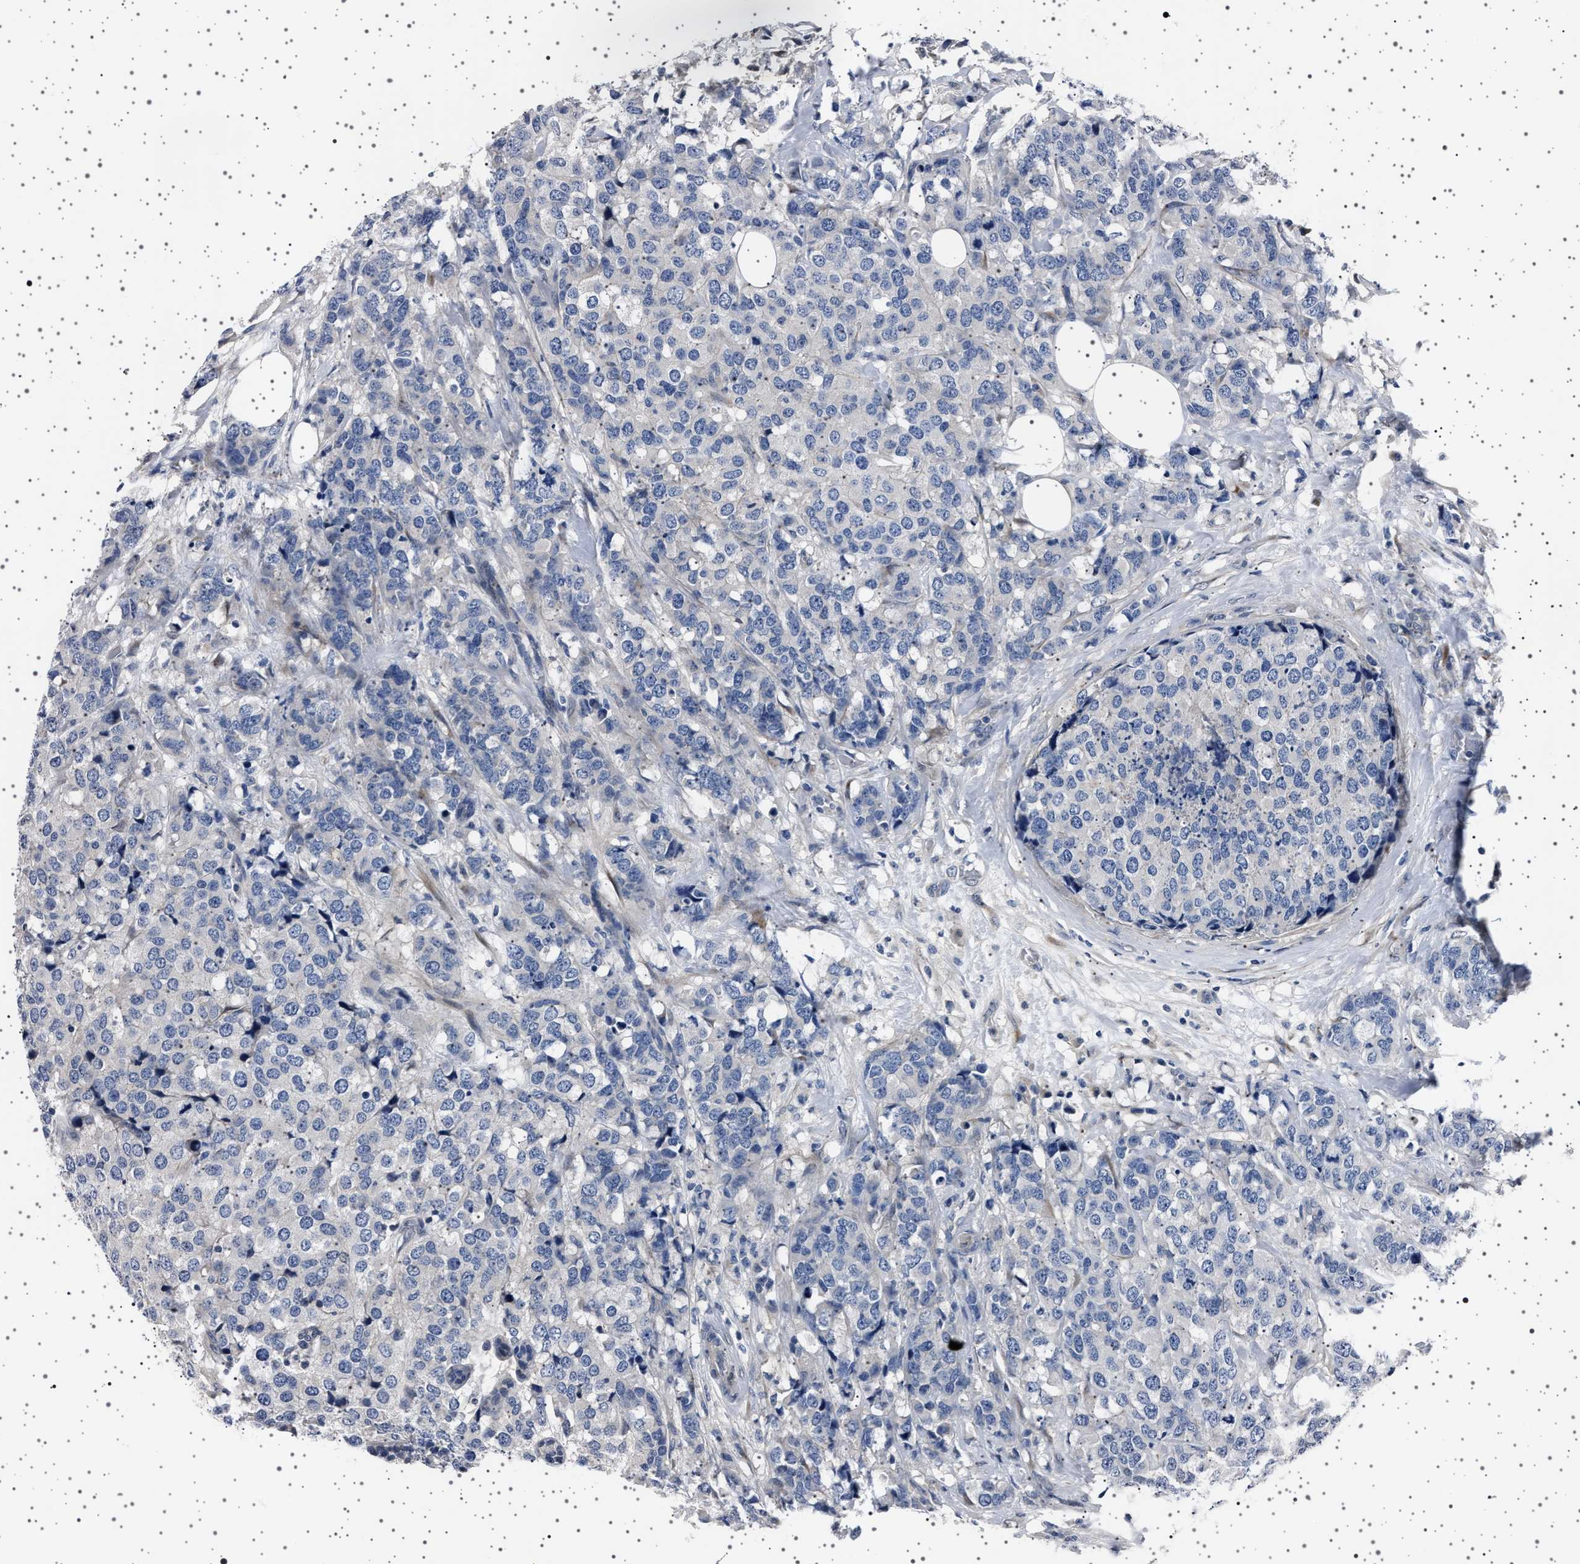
{"staining": {"intensity": "negative", "quantity": "none", "location": "none"}, "tissue": "breast cancer", "cell_type": "Tumor cells", "image_type": "cancer", "snomed": [{"axis": "morphology", "description": "Lobular carcinoma"}, {"axis": "topography", "description": "Breast"}], "caption": "Tumor cells show no significant protein expression in breast cancer (lobular carcinoma).", "gene": "PAK5", "patient": {"sex": "female", "age": 59}}